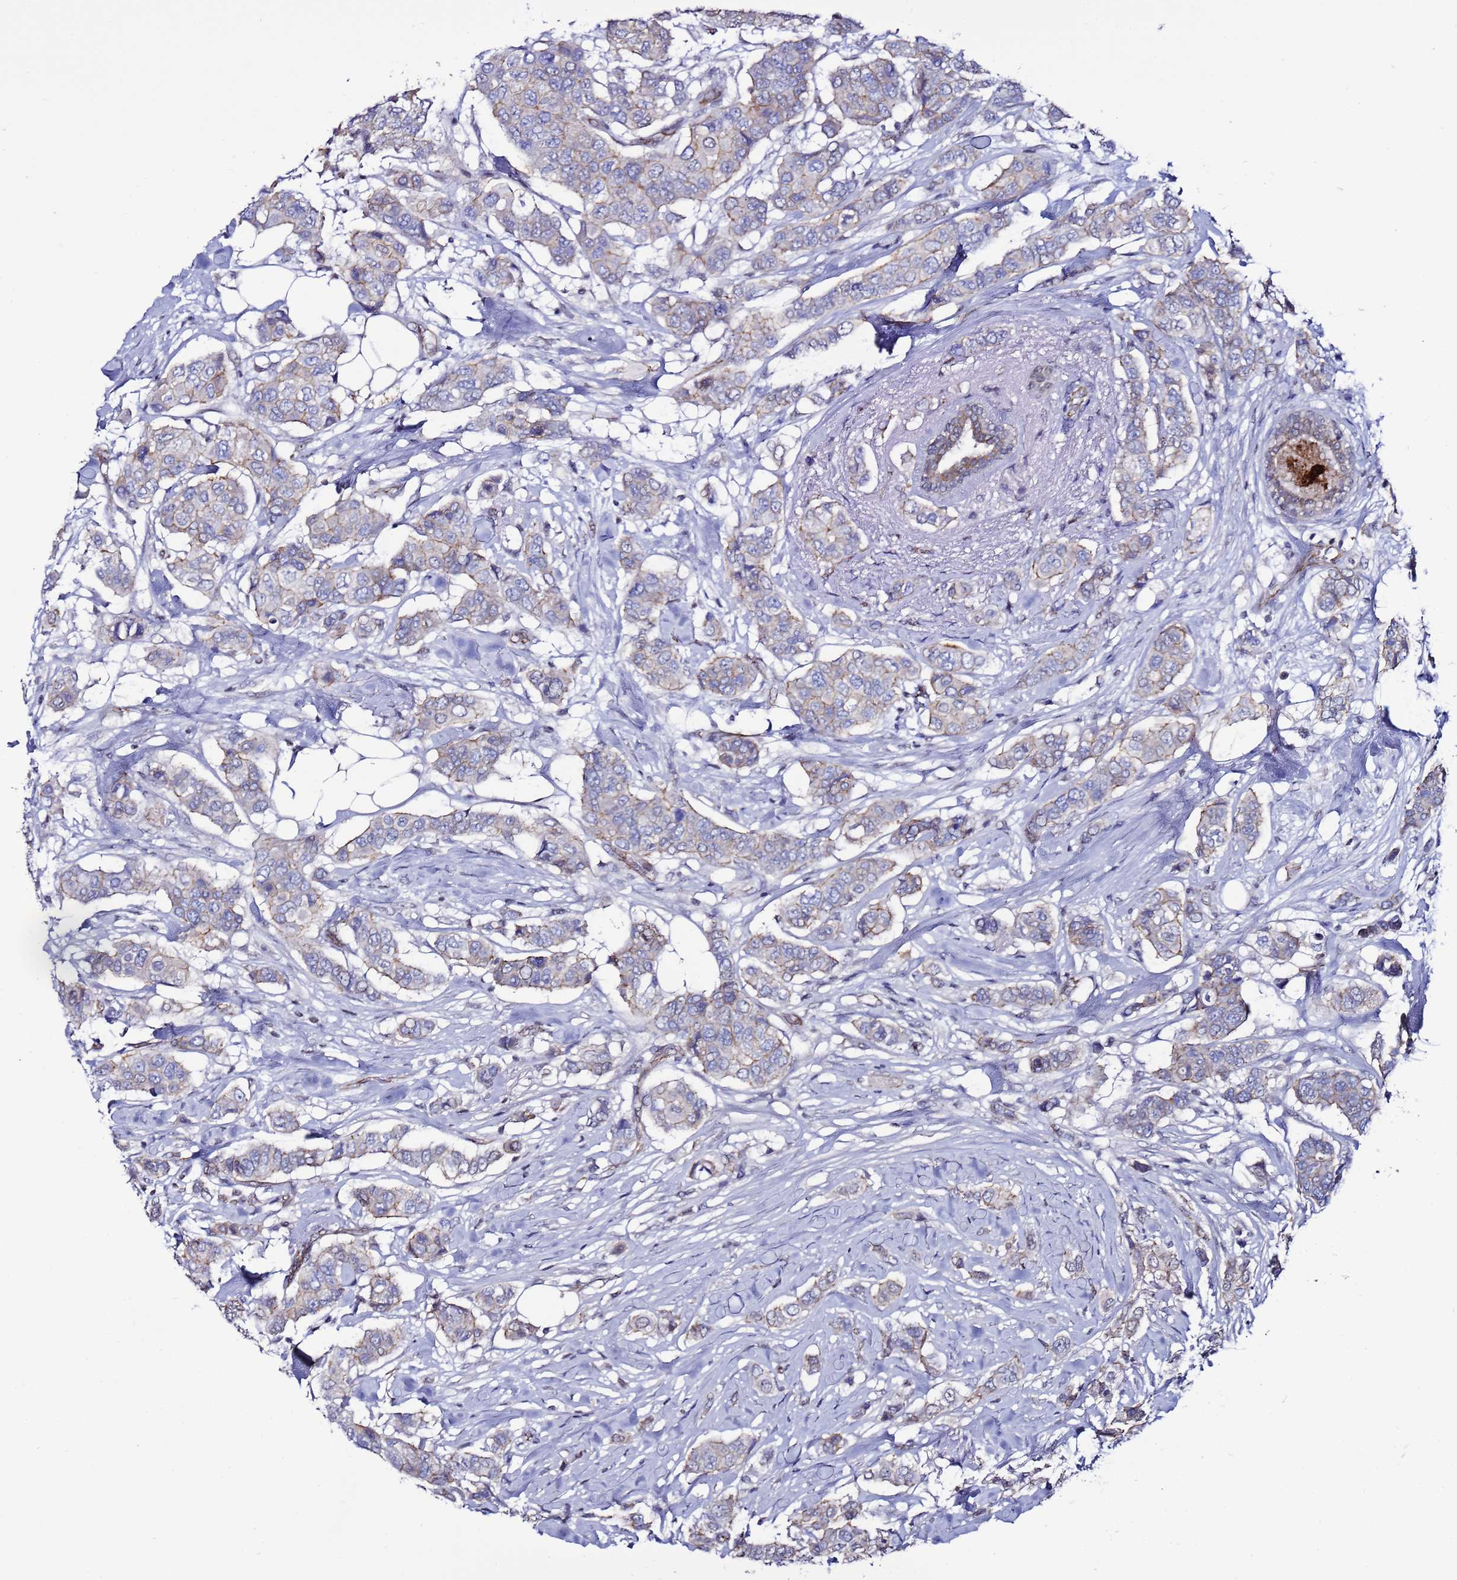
{"staining": {"intensity": "weak", "quantity": "<25%", "location": "cytoplasmic/membranous"}, "tissue": "breast cancer", "cell_type": "Tumor cells", "image_type": "cancer", "snomed": [{"axis": "morphology", "description": "Lobular carcinoma"}, {"axis": "topography", "description": "Breast"}], "caption": "There is no significant expression in tumor cells of breast cancer (lobular carcinoma).", "gene": "TENM3", "patient": {"sex": "female", "age": 51}}